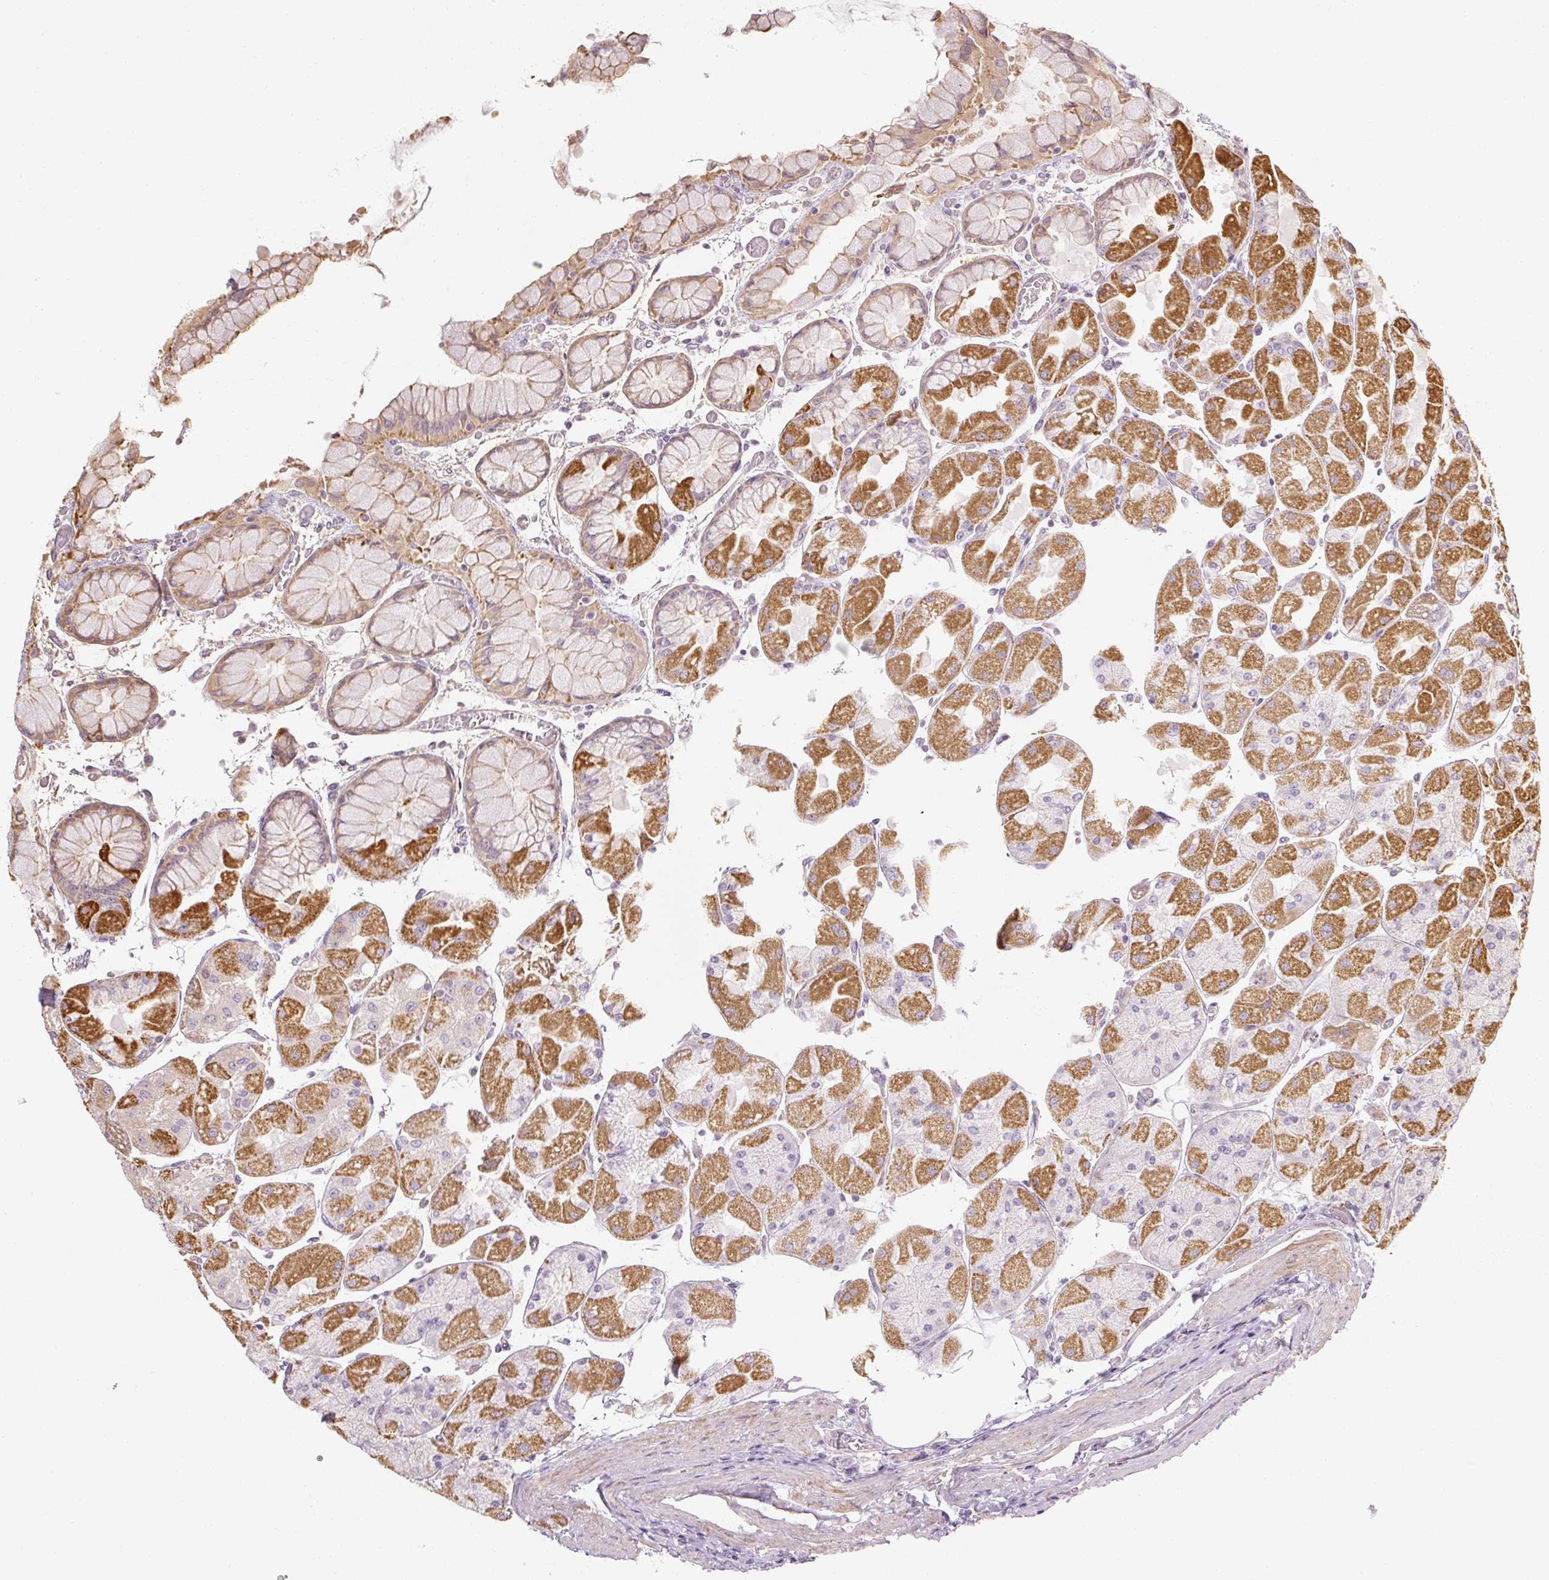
{"staining": {"intensity": "strong", "quantity": "25%-75%", "location": "cytoplasmic/membranous"}, "tissue": "stomach", "cell_type": "Glandular cells", "image_type": "normal", "snomed": [{"axis": "morphology", "description": "Normal tissue, NOS"}, {"axis": "topography", "description": "Stomach"}], "caption": "DAB (3,3'-diaminobenzidine) immunohistochemical staining of unremarkable human stomach exhibits strong cytoplasmic/membranous protein positivity in approximately 25%-75% of glandular cells.", "gene": "RB1CC1", "patient": {"sex": "female", "age": 61}}